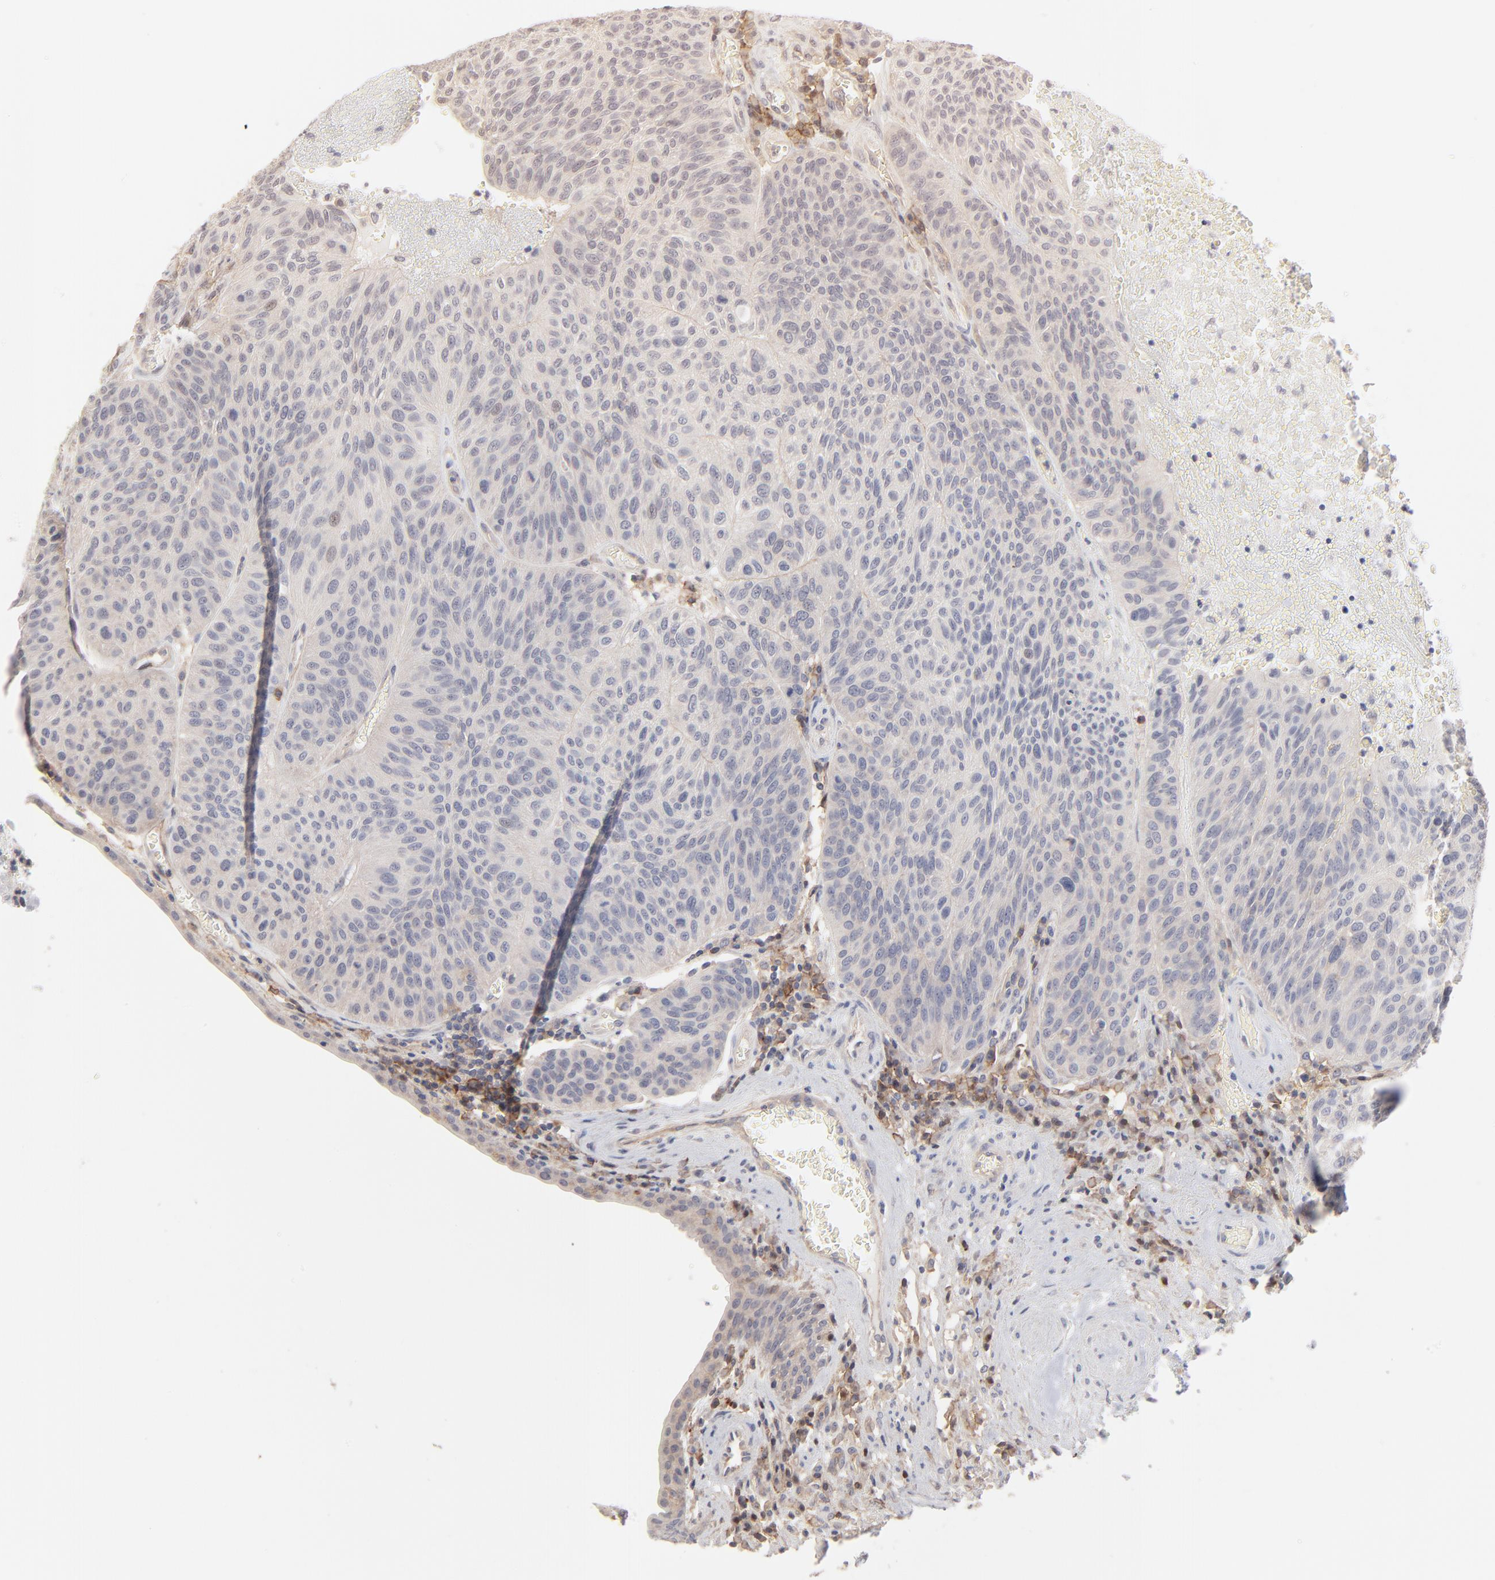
{"staining": {"intensity": "weak", "quantity": ">75%", "location": "cytoplasmic/membranous"}, "tissue": "urothelial cancer", "cell_type": "Tumor cells", "image_type": "cancer", "snomed": [{"axis": "morphology", "description": "Urothelial carcinoma, High grade"}, {"axis": "topography", "description": "Urinary bladder"}], "caption": "There is low levels of weak cytoplasmic/membranous positivity in tumor cells of urothelial cancer, as demonstrated by immunohistochemical staining (brown color).", "gene": "SLC16A1", "patient": {"sex": "male", "age": 66}}